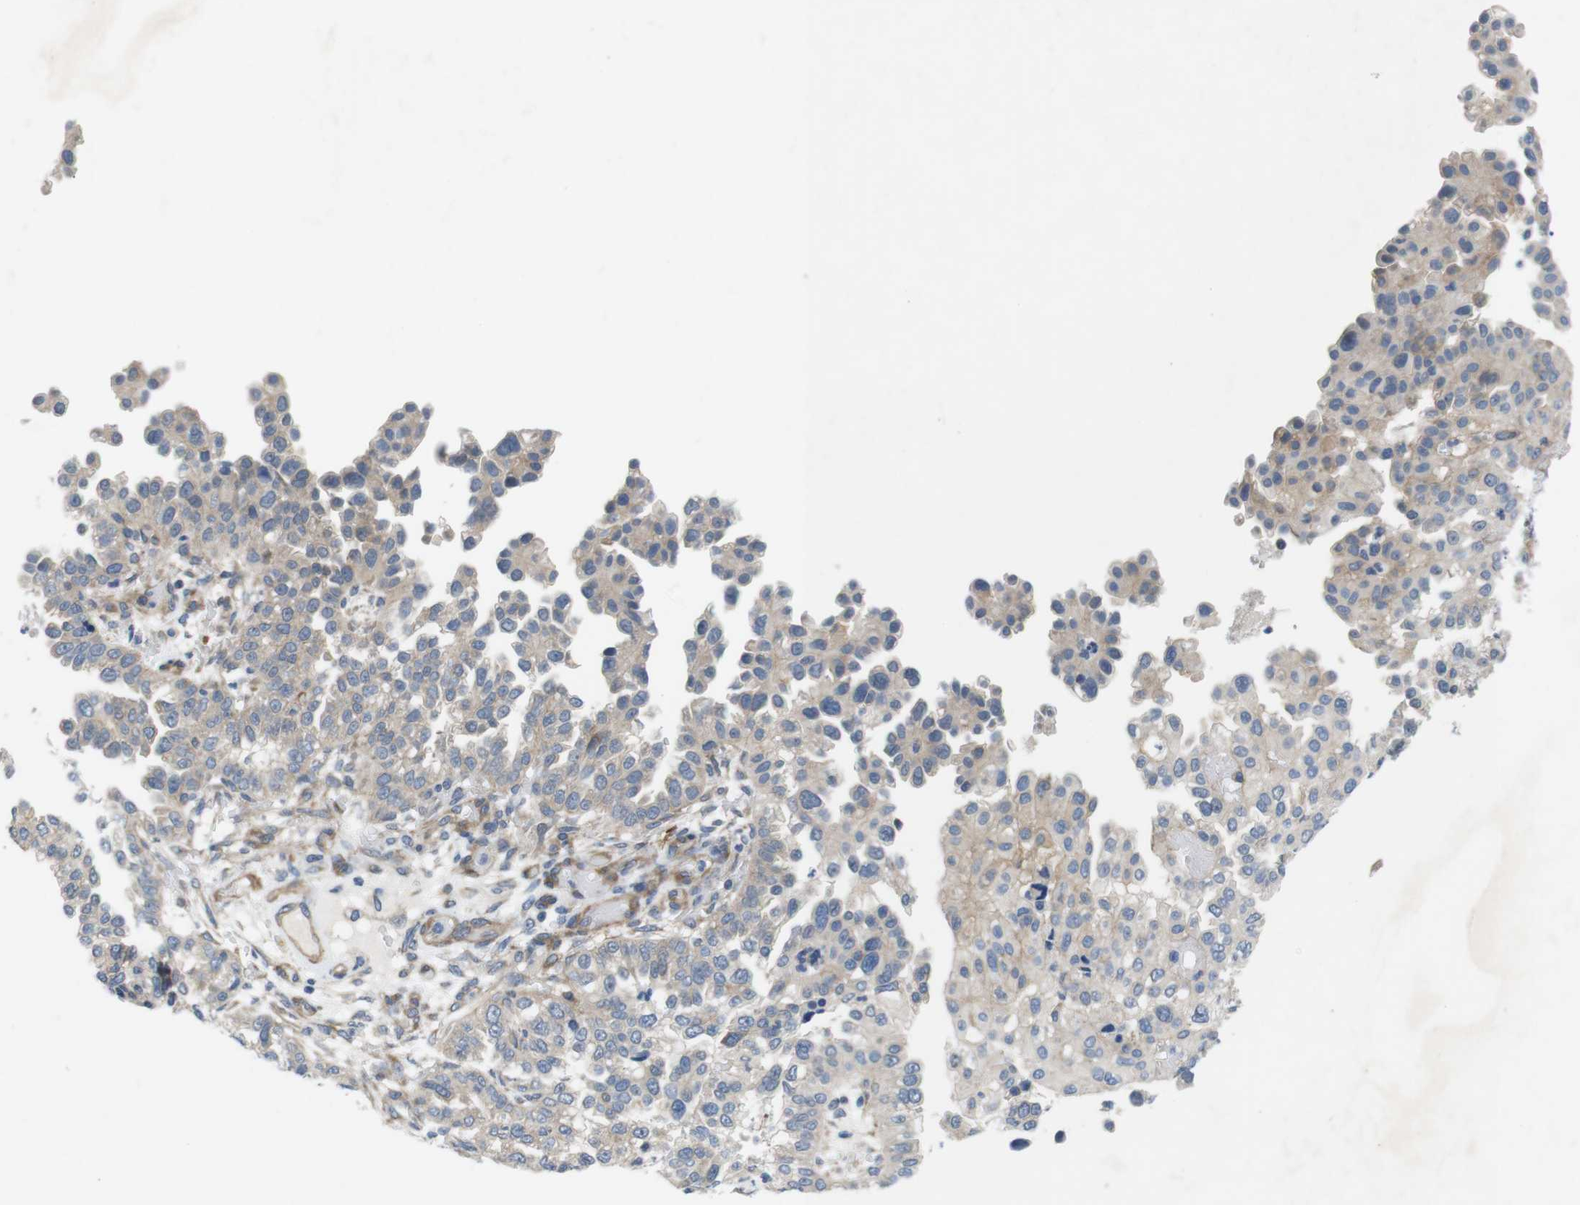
{"staining": {"intensity": "negative", "quantity": "none", "location": "none"}, "tissue": "endometrial cancer", "cell_type": "Tumor cells", "image_type": "cancer", "snomed": [{"axis": "morphology", "description": "Adenocarcinoma, NOS"}, {"axis": "topography", "description": "Endometrium"}], "caption": "Immunohistochemistry image of neoplastic tissue: endometrial cancer (adenocarcinoma) stained with DAB (3,3'-diaminobenzidine) reveals no significant protein positivity in tumor cells. (DAB IHC with hematoxylin counter stain).", "gene": "DCLK1", "patient": {"sex": "female", "age": 85}}